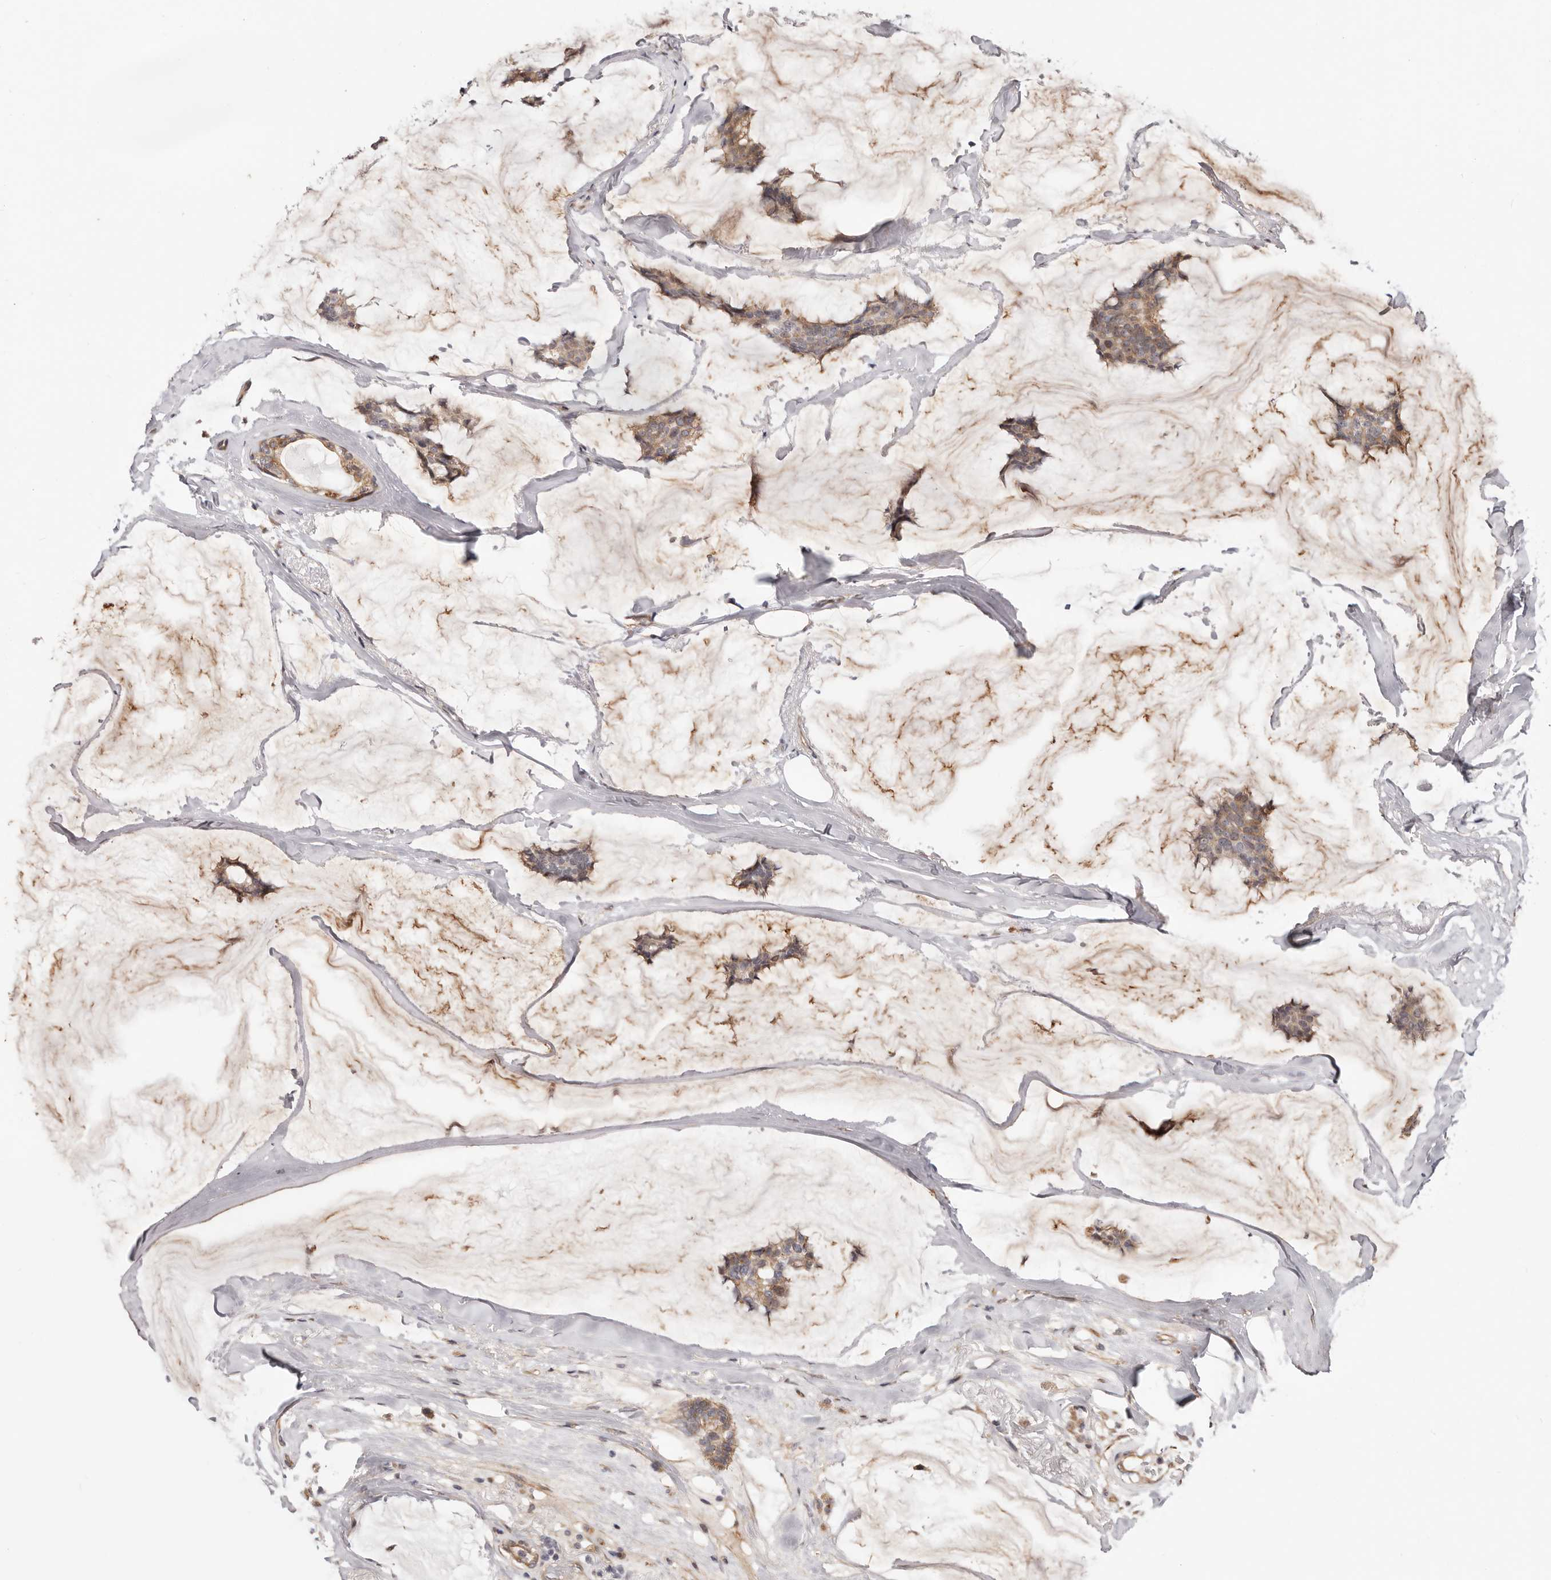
{"staining": {"intensity": "weak", "quantity": ">75%", "location": "cytoplasmic/membranous"}, "tissue": "breast cancer", "cell_type": "Tumor cells", "image_type": "cancer", "snomed": [{"axis": "morphology", "description": "Duct carcinoma"}, {"axis": "topography", "description": "Breast"}], "caption": "IHC histopathology image of neoplastic tissue: breast cancer (infiltrating ductal carcinoma) stained using IHC demonstrates low levels of weak protein expression localized specifically in the cytoplasmic/membranous of tumor cells, appearing as a cytoplasmic/membranous brown color.", "gene": "TRIP13", "patient": {"sex": "female", "age": 93}}